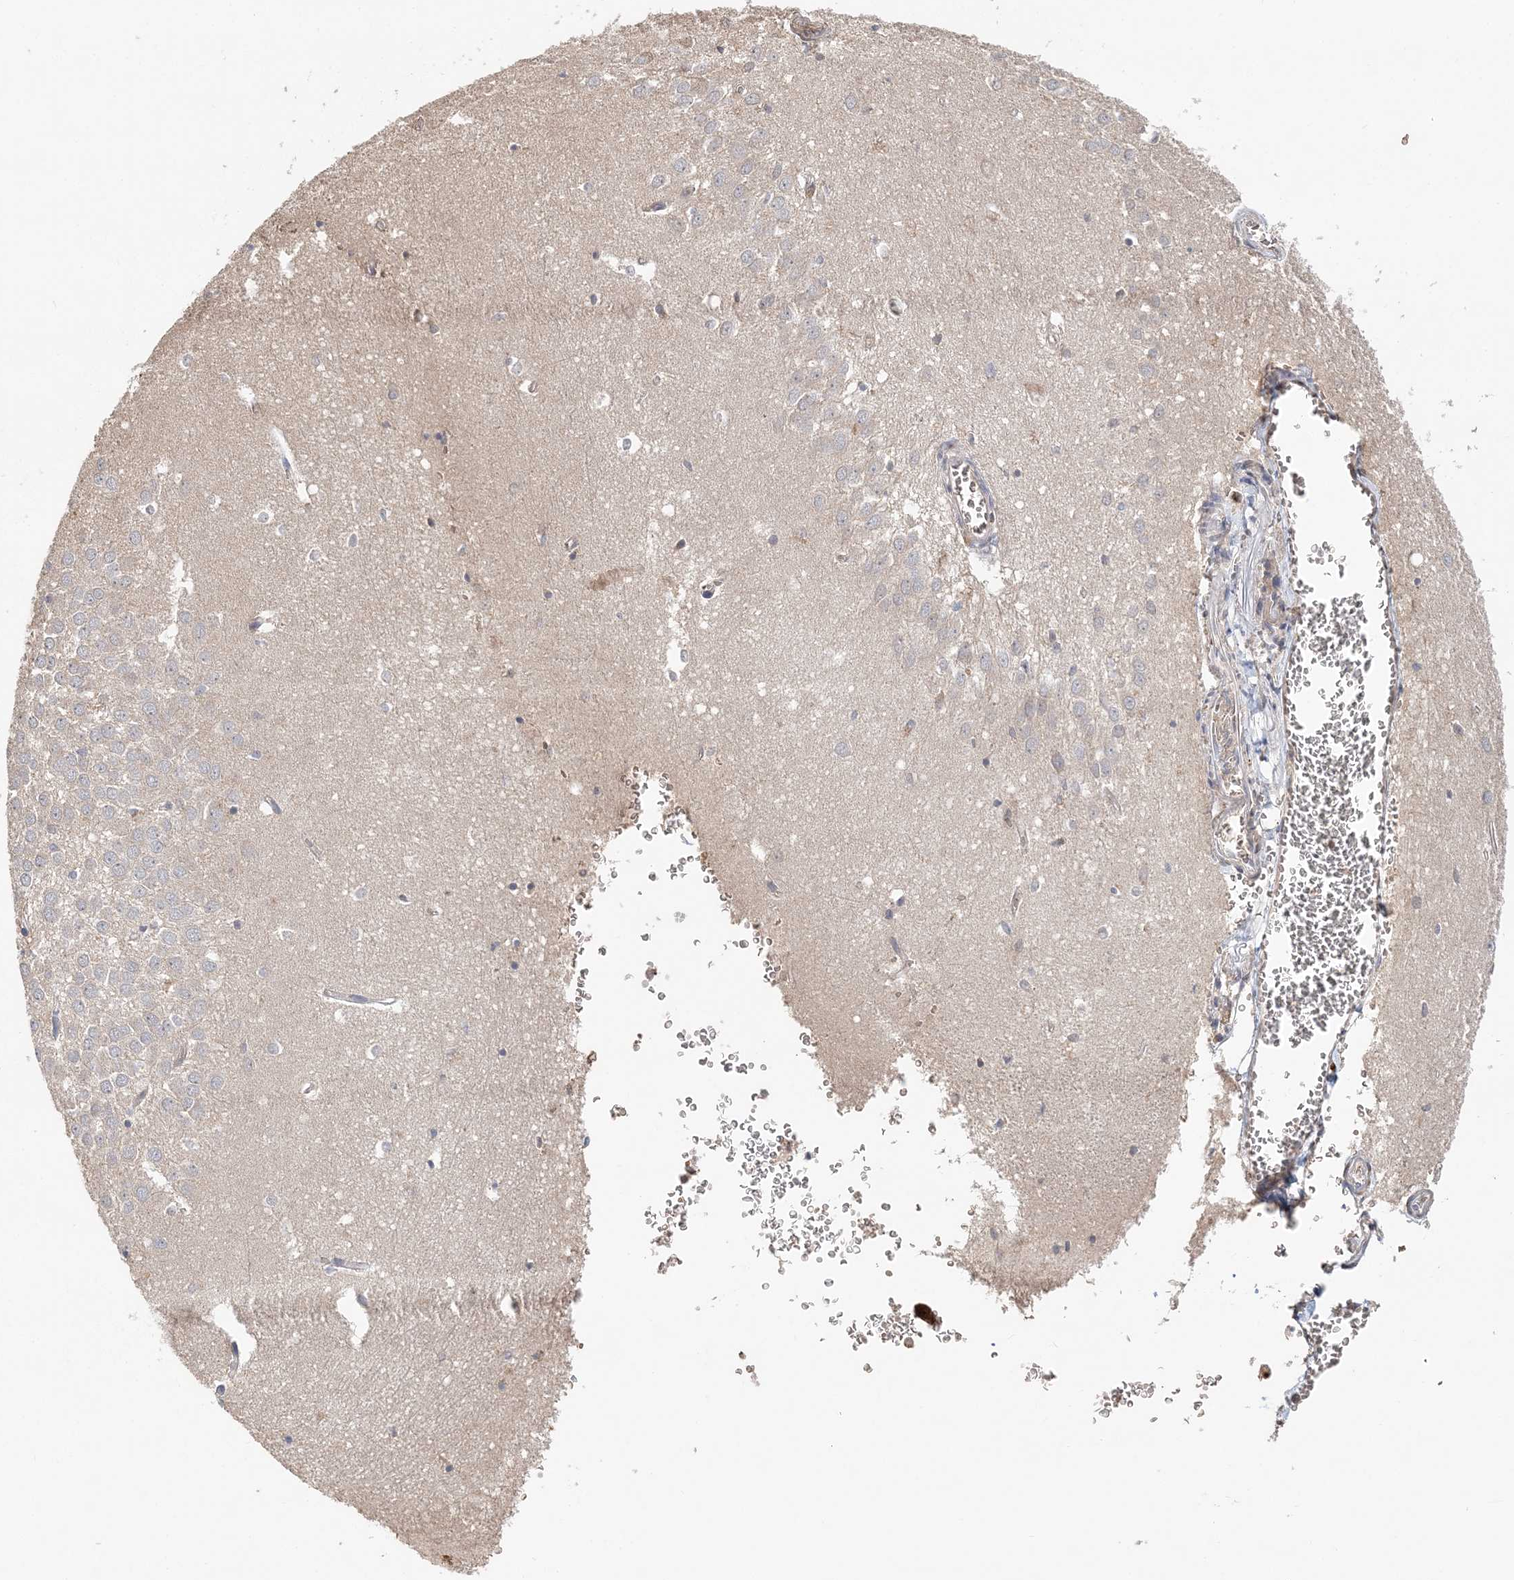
{"staining": {"intensity": "negative", "quantity": "none", "location": "none"}, "tissue": "hippocampus", "cell_type": "Glial cells", "image_type": "normal", "snomed": [{"axis": "morphology", "description": "Normal tissue, NOS"}, {"axis": "topography", "description": "Hippocampus"}], "caption": "The image reveals no staining of glial cells in unremarkable hippocampus. (DAB immunohistochemistry (IHC), high magnification).", "gene": "SYCP3", "patient": {"sex": "female", "age": 64}}